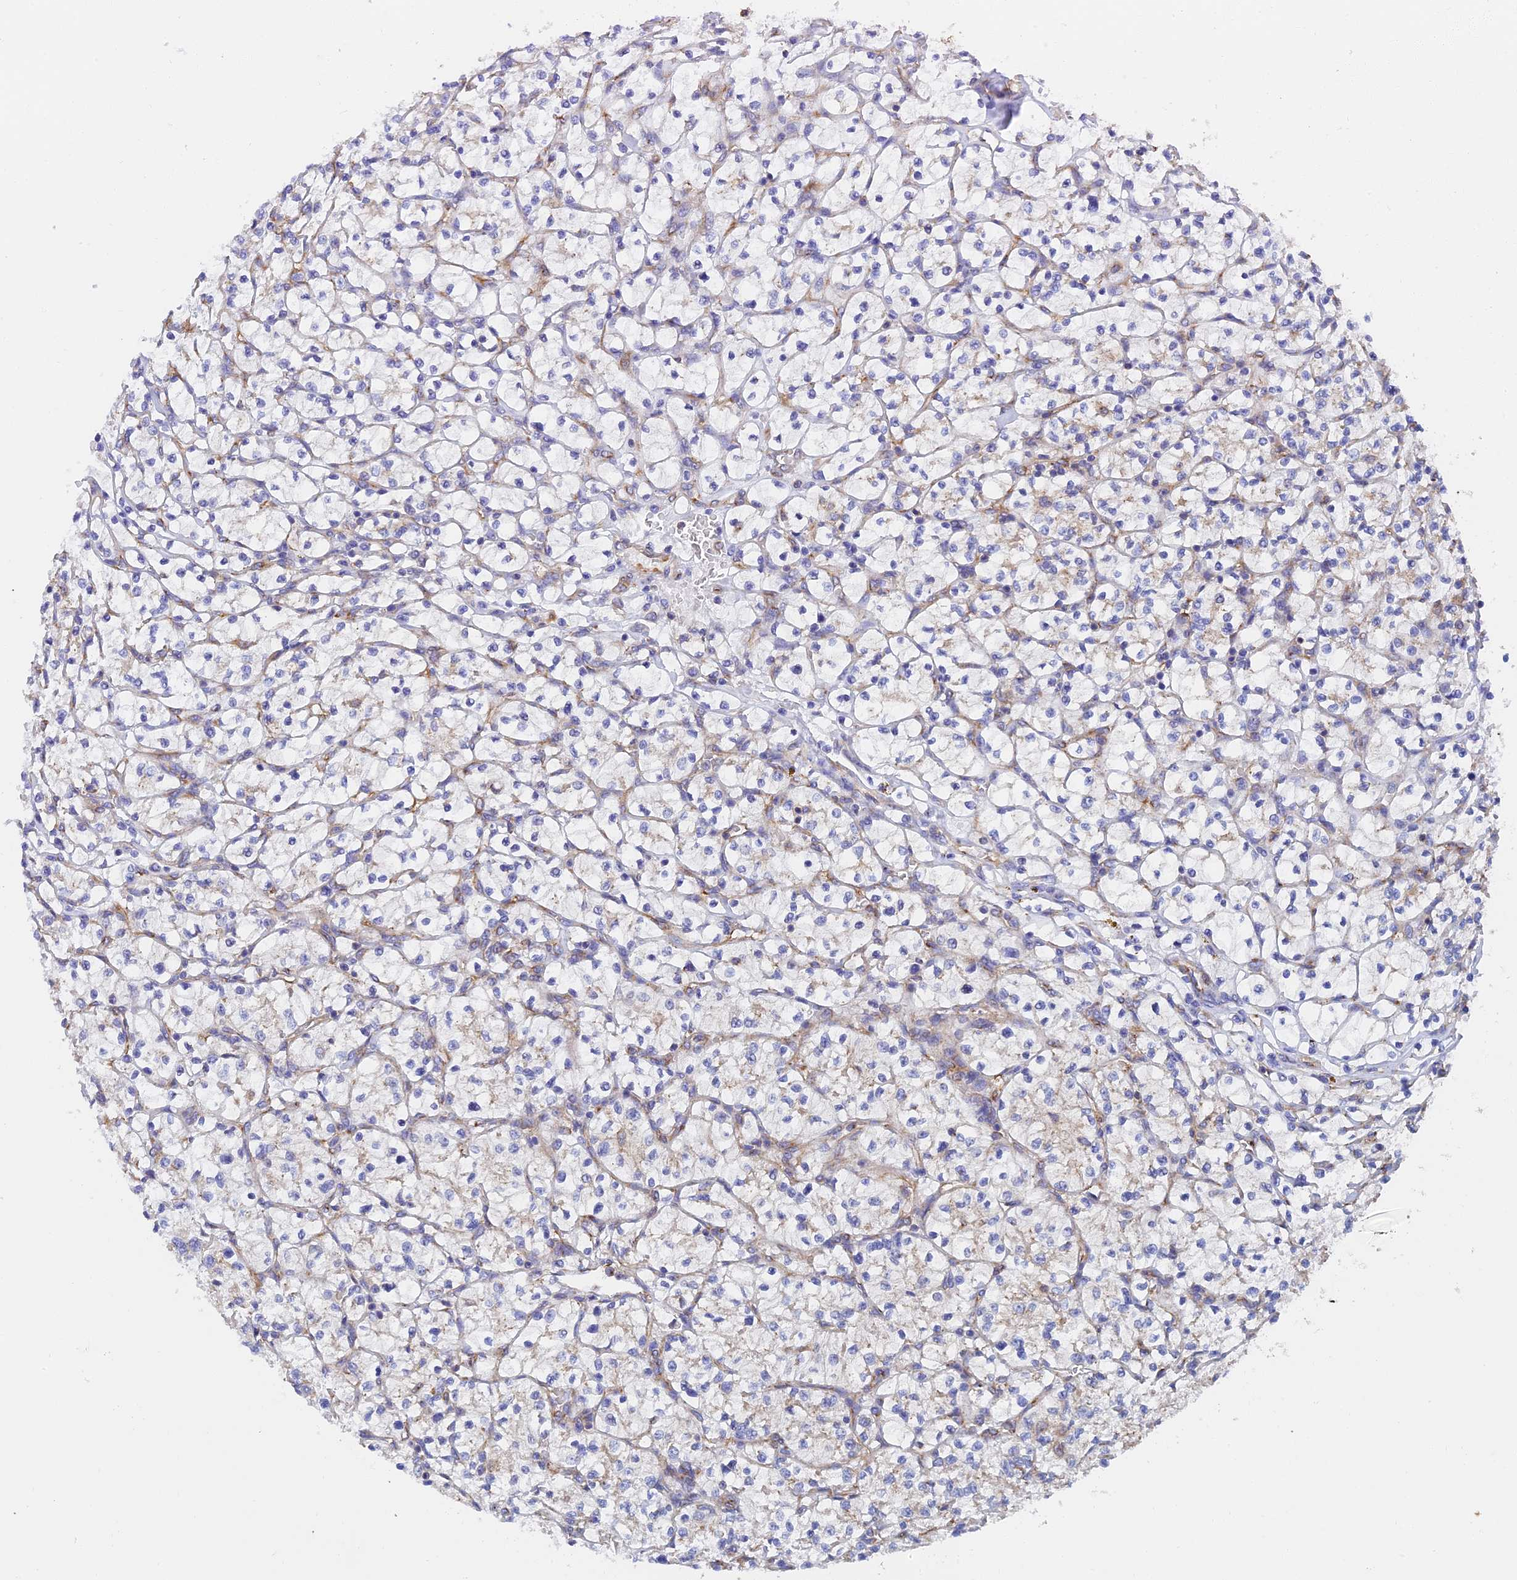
{"staining": {"intensity": "weak", "quantity": "<25%", "location": "cytoplasmic/membranous"}, "tissue": "renal cancer", "cell_type": "Tumor cells", "image_type": "cancer", "snomed": [{"axis": "morphology", "description": "Adenocarcinoma, NOS"}, {"axis": "topography", "description": "Kidney"}], "caption": "Immunohistochemistry (IHC) of renal cancer exhibits no expression in tumor cells.", "gene": "DCTN2", "patient": {"sex": "female", "age": 64}}